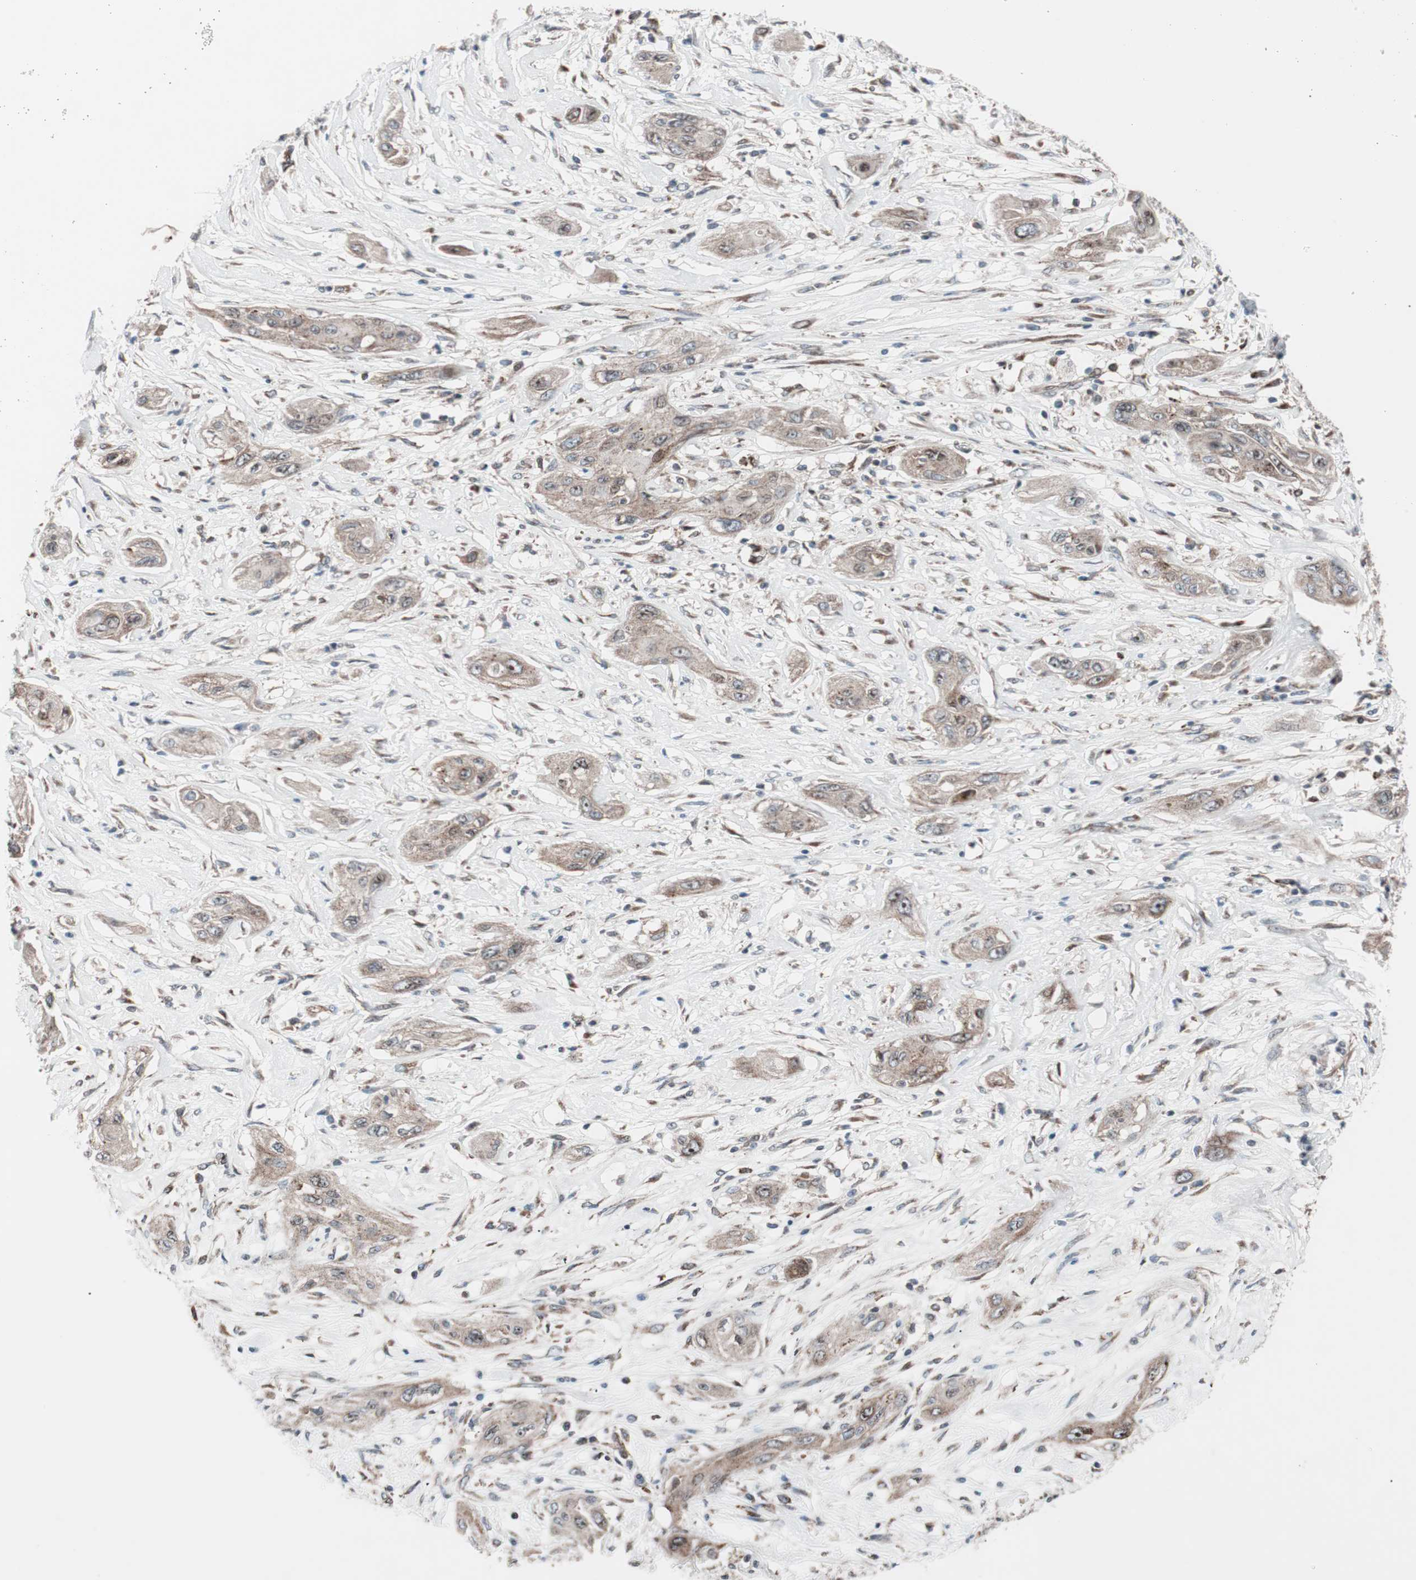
{"staining": {"intensity": "moderate", "quantity": ">75%", "location": "cytoplasmic/membranous"}, "tissue": "lung cancer", "cell_type": "Tumor cells", "image_type": "cancer", "snomed": [{"axis": "morphology", "description": "Squamous cell carcinoma, NOS"}, {"axis": "topography", "description": "Lung"}], "caption": "The immunohistochemical stain shows moderate cytoplasmic/membranous positivity in tumor cells of lung cancer tissue. (IHC, brightfield microscopy, high magnification).", "gene": "CCL14", "patient": {"sex": "female", "age": 47}}